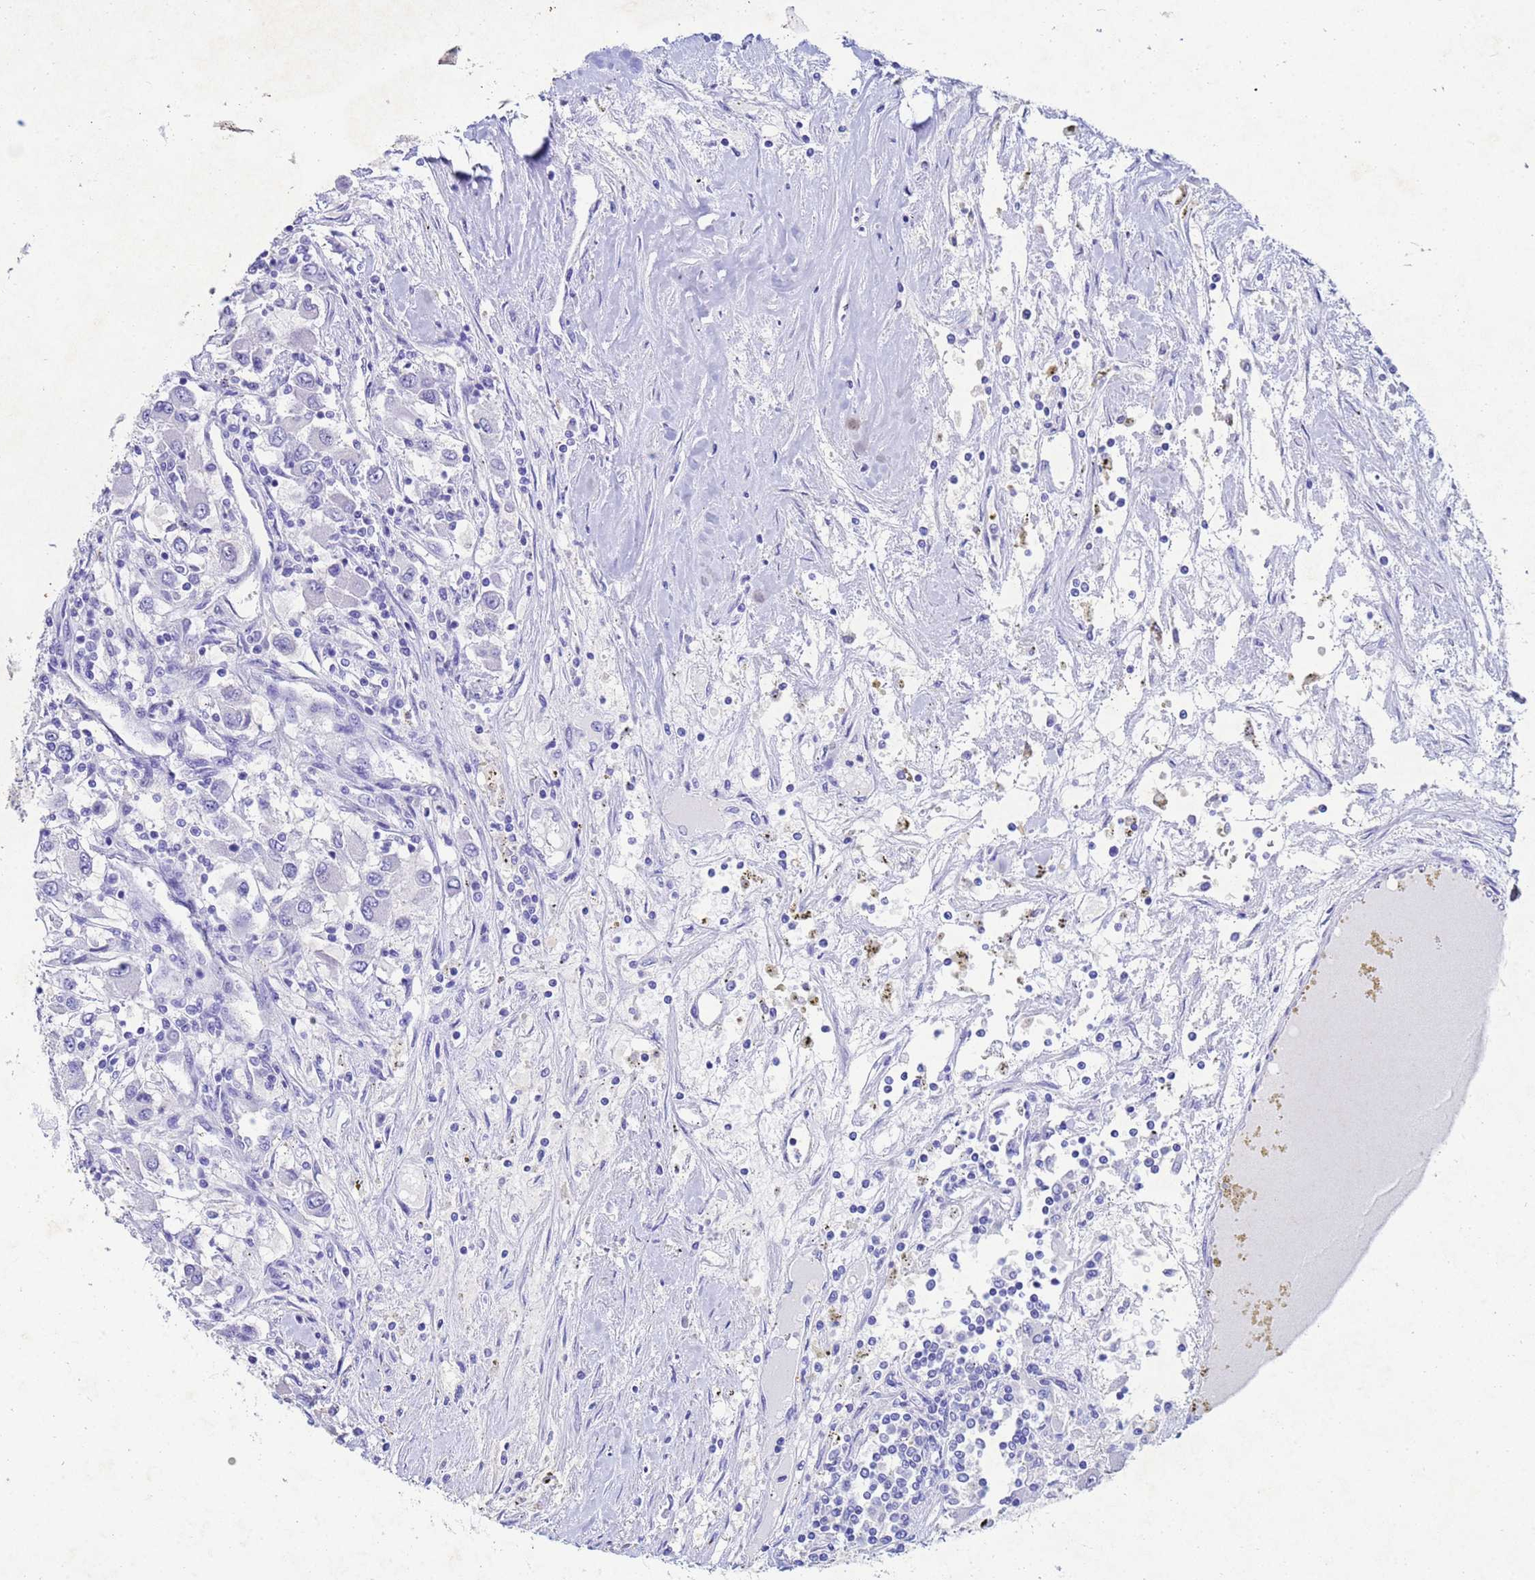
{"staining": {"intensity": "negative", "quantity": "none", "location": "none"}, "tissue": "renal cancer", "cell_type": "Tumor cells", "image_type": "cancer", "snomed": [{"axis": "morphology", "description": "Adenocarcinoma, NOS"}, {"axis": "topography", "description": "Kidney"}], "caption": "A photomicrograph of human renal cancer is negative for staining in tumor cells.", "gene": "CSTB", "patient": {"sex": "female", "age": 67}}